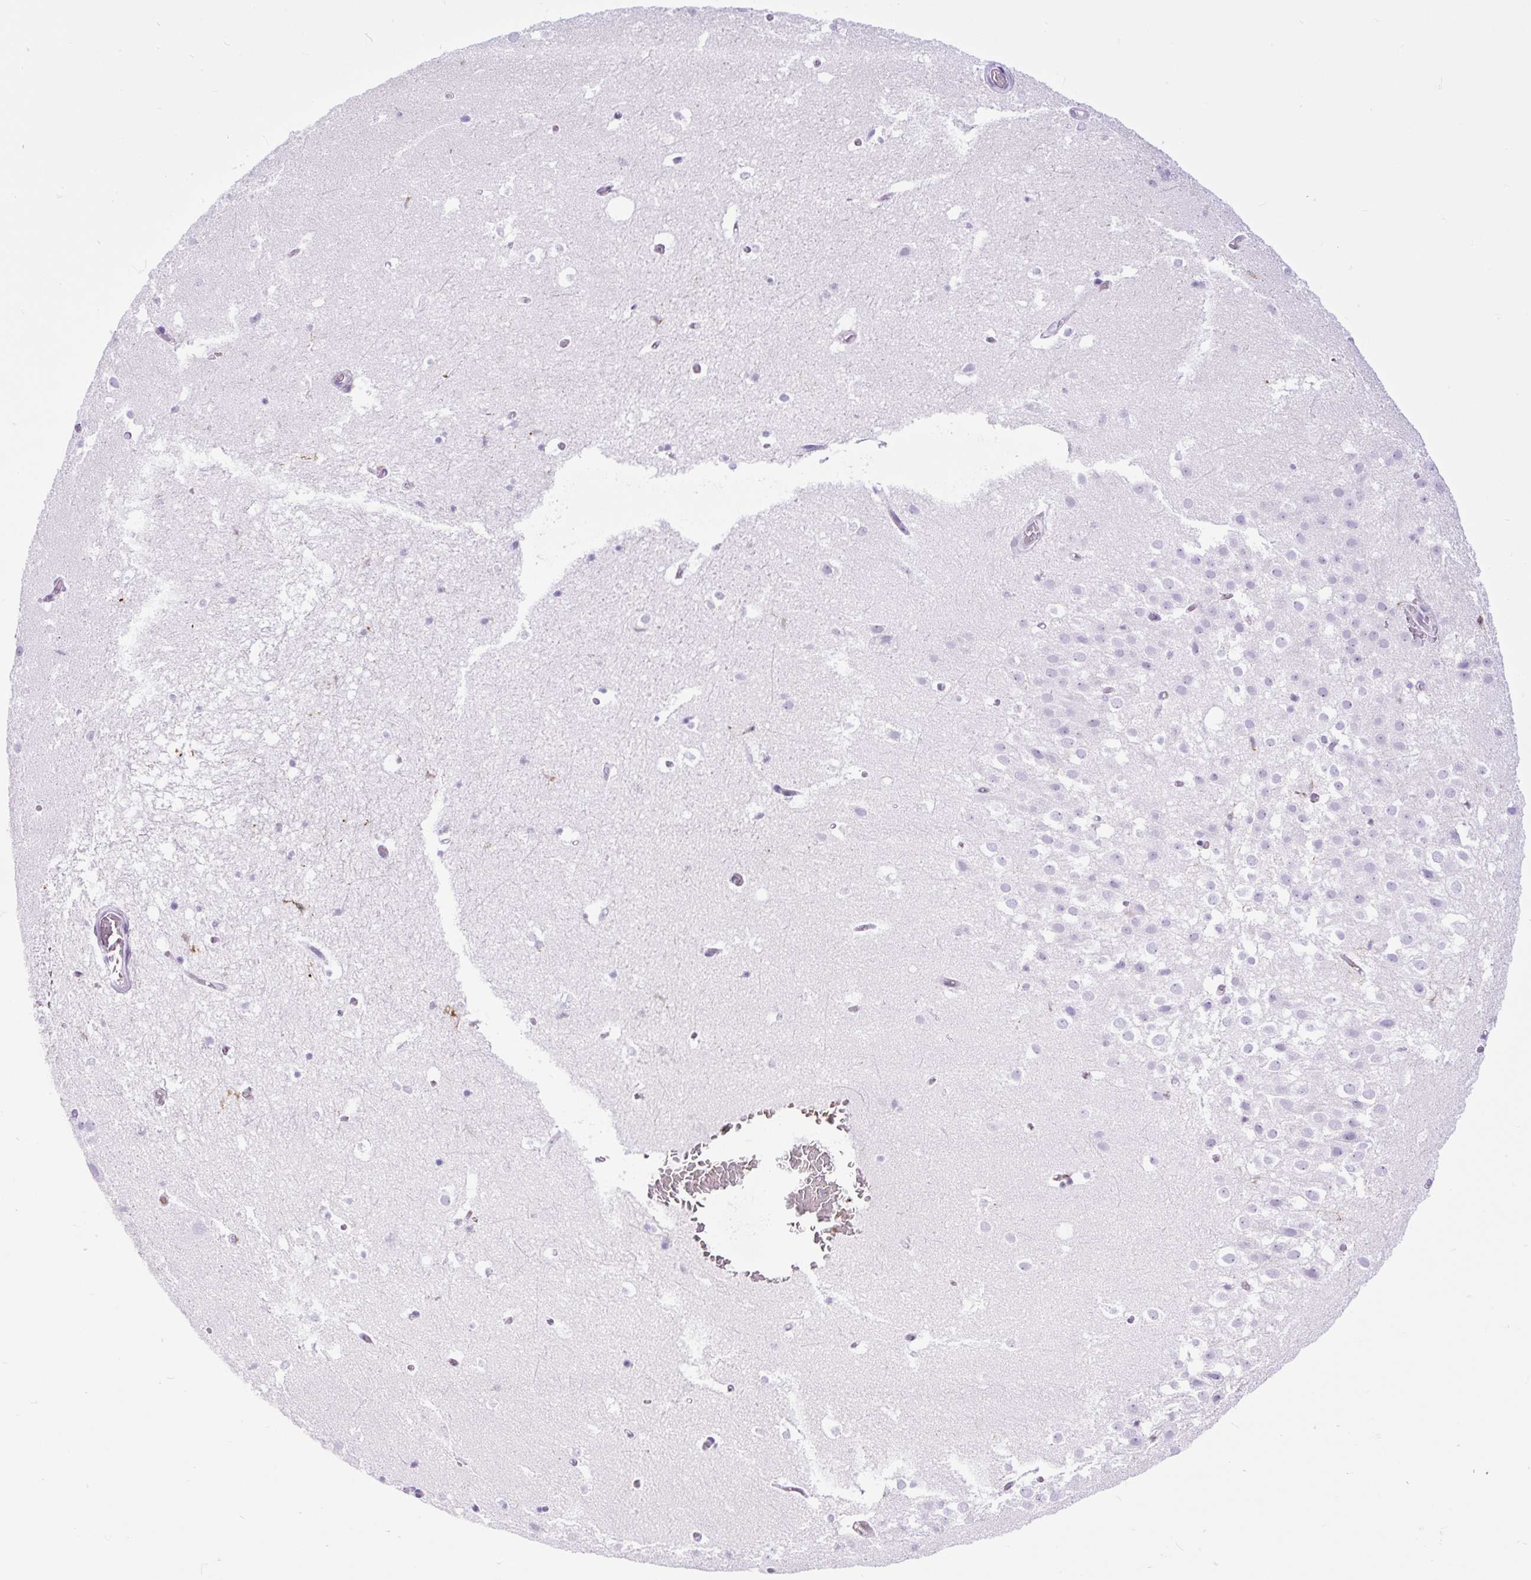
{"staining": {"intensity": "negative", "quantity": "none", "location": "none"}, "tissue": "hippocampus", "cell_type": "Glial cells", "image_type": "normal", "snomed": [{"axis": "morphology", "description": "Normal tissue, NOS"}, {"axis": "topography", "description": "Hippocampus"}], "caption": "There is no significant positivity in glial cells of hippocampus. Brightfield microscopy of immunohistochemistry (IHC) stained with DAB (brown) and hematoxylin (blue), captured at high magnification.", "gene": "HLA", "patient": {"sex": "female", "age": 52}}